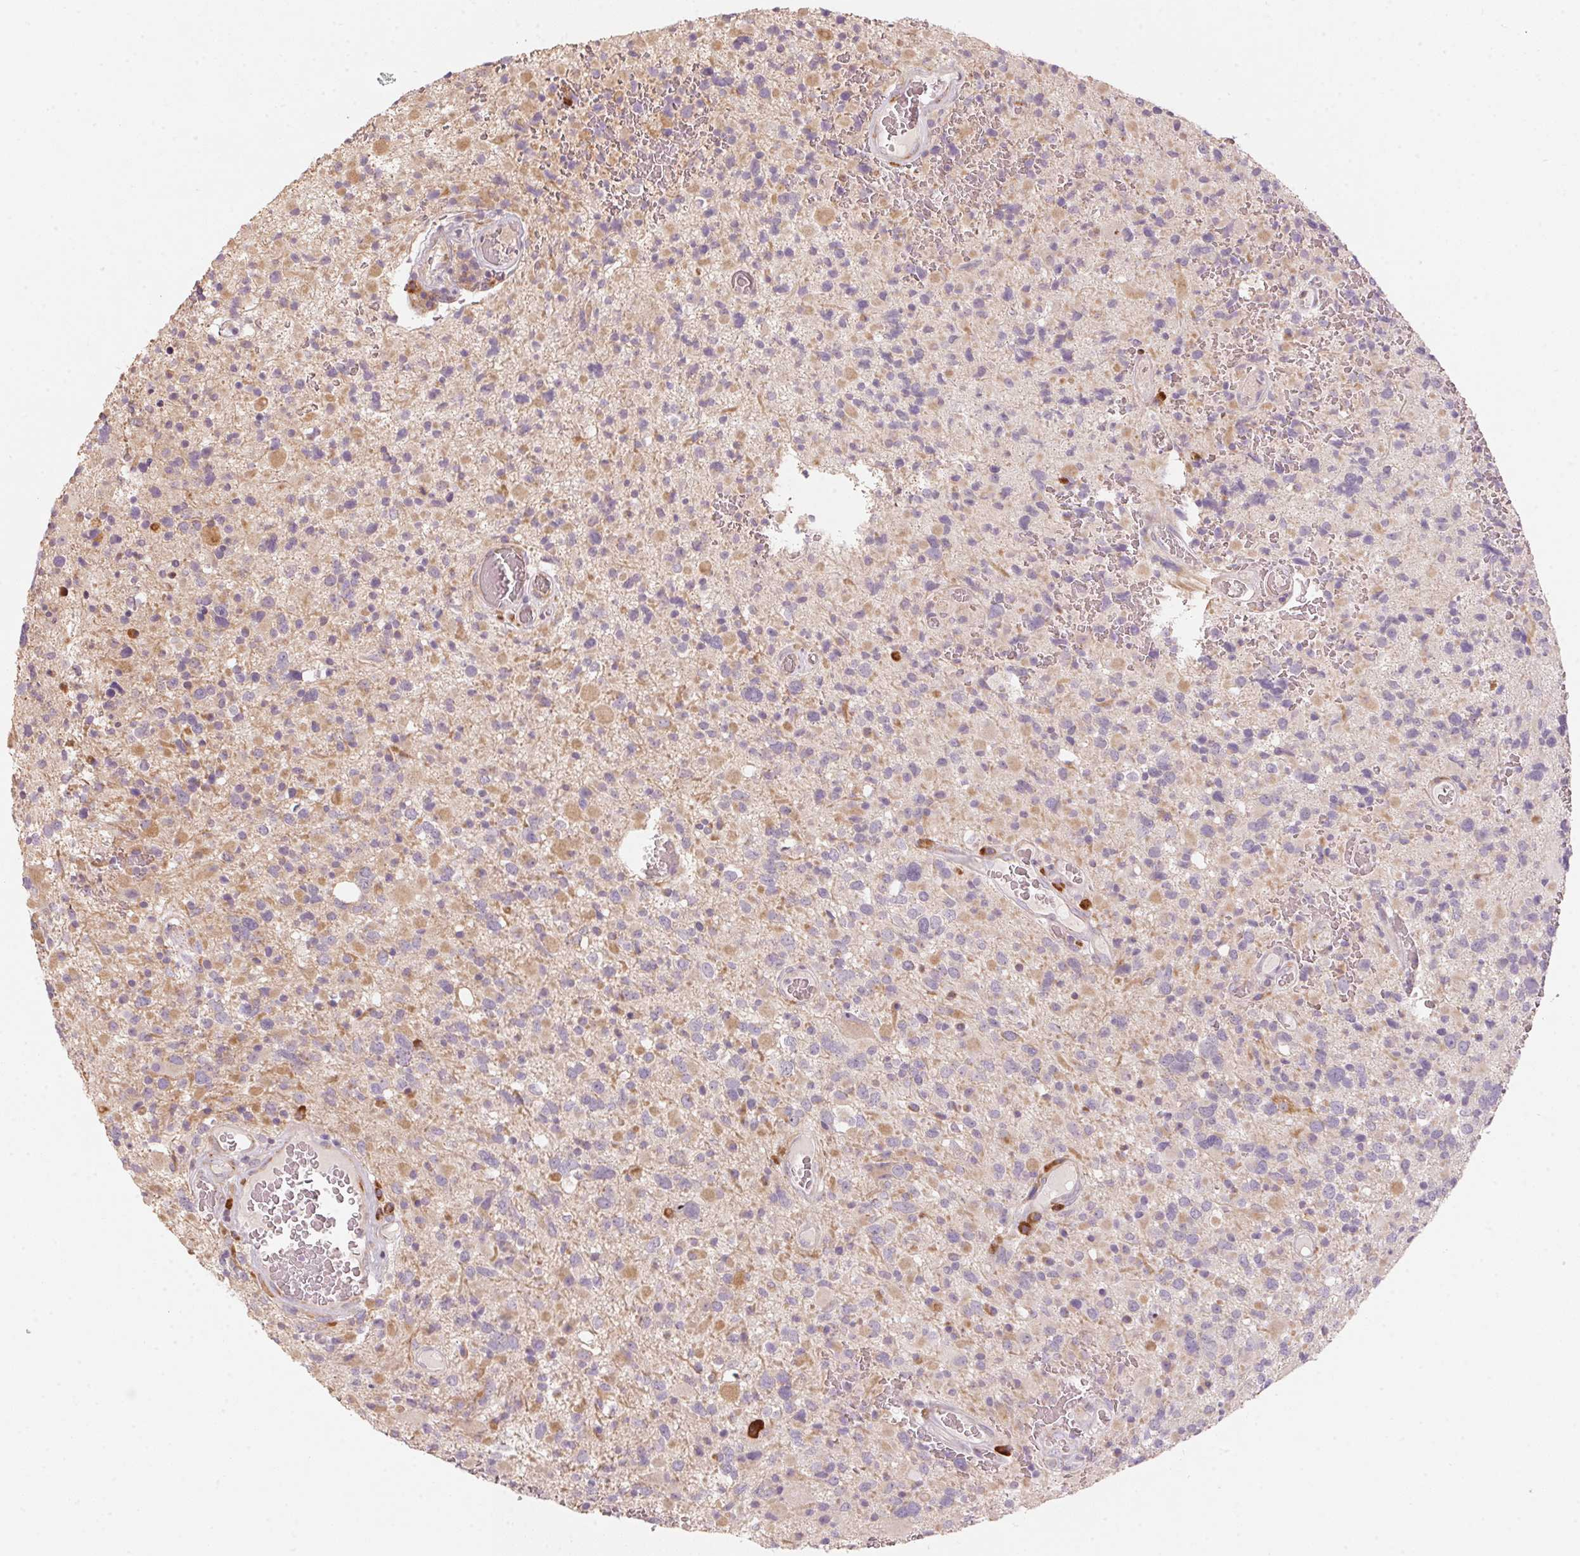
{"staining": {"intensity": "negative", "quantity": "none", "location": "none"}, "tissue": "glioma", "cell_type": "Tumor cells", "image_type": "cancer", "snomed": [{"axis": "morphology", "description": "Glioma, malignant, High grade"}, {"axis": "topography", "description": "Brain"}], "caption": "Human malignant glioma (high-grade) stained for a protein using IHC exhibits no expression in tumor cells.", "gene": "BLOC1S2", "patient": {"sex": "female", "age": 40}}